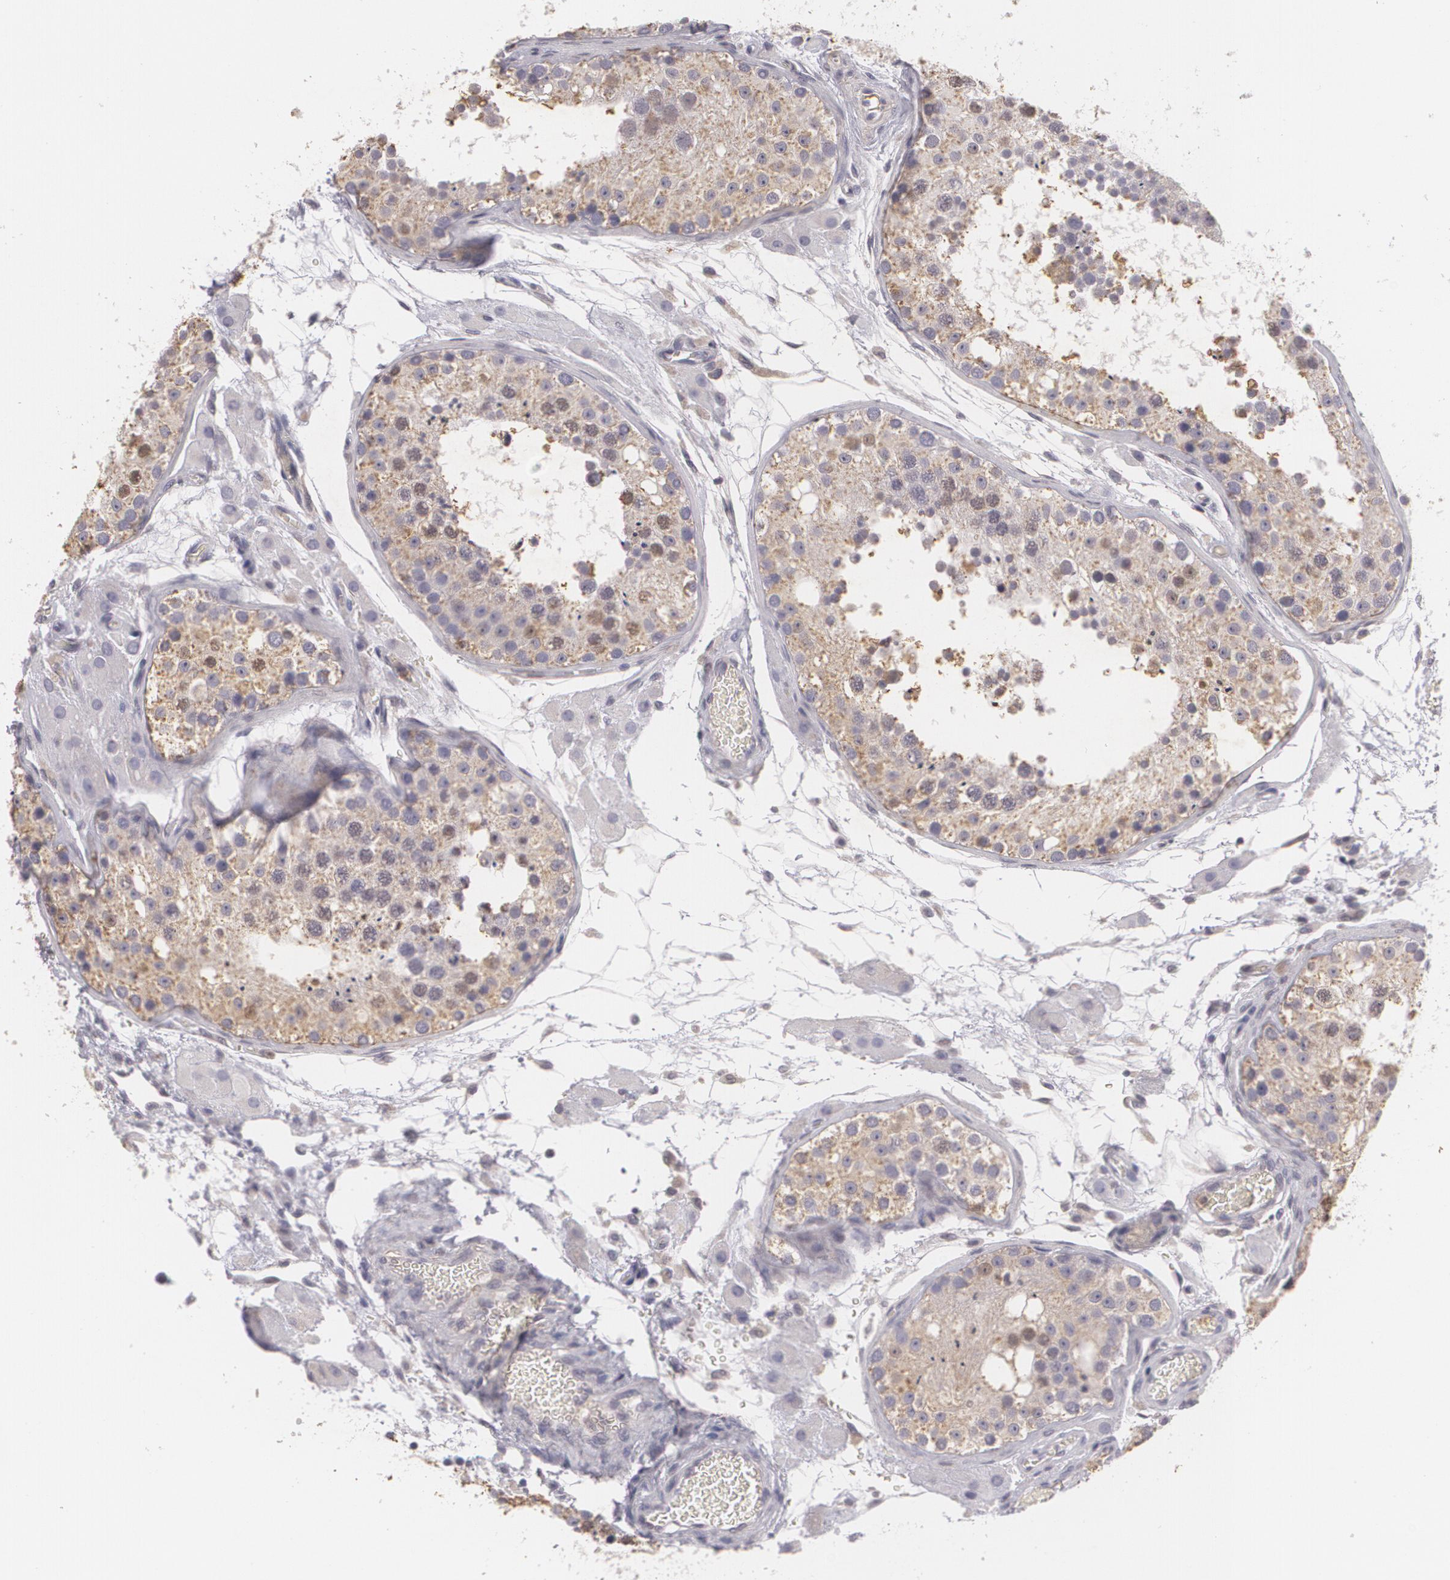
{"staining": {"intensity": "moderate", "quantity": ">75%", "location": "cytoplasmic/membranous,nuclear"}, "tissue": "testis", "cell_type": "Cells in seminiferous ducts", "image_type": "normal", "snomed": [{"axis": "morphology", "description": "Normal tissue, NOS"}, {"axis": "topography", "description": "Testis"}], "caption": "Moderate cytoplasmic/membranous,nuclear expression is present in approximately >75% of cells in seminiferous ducts in unremarkable testis.", "gene": "KCNA4", "patient": {"sex": "male", "age": 26}}